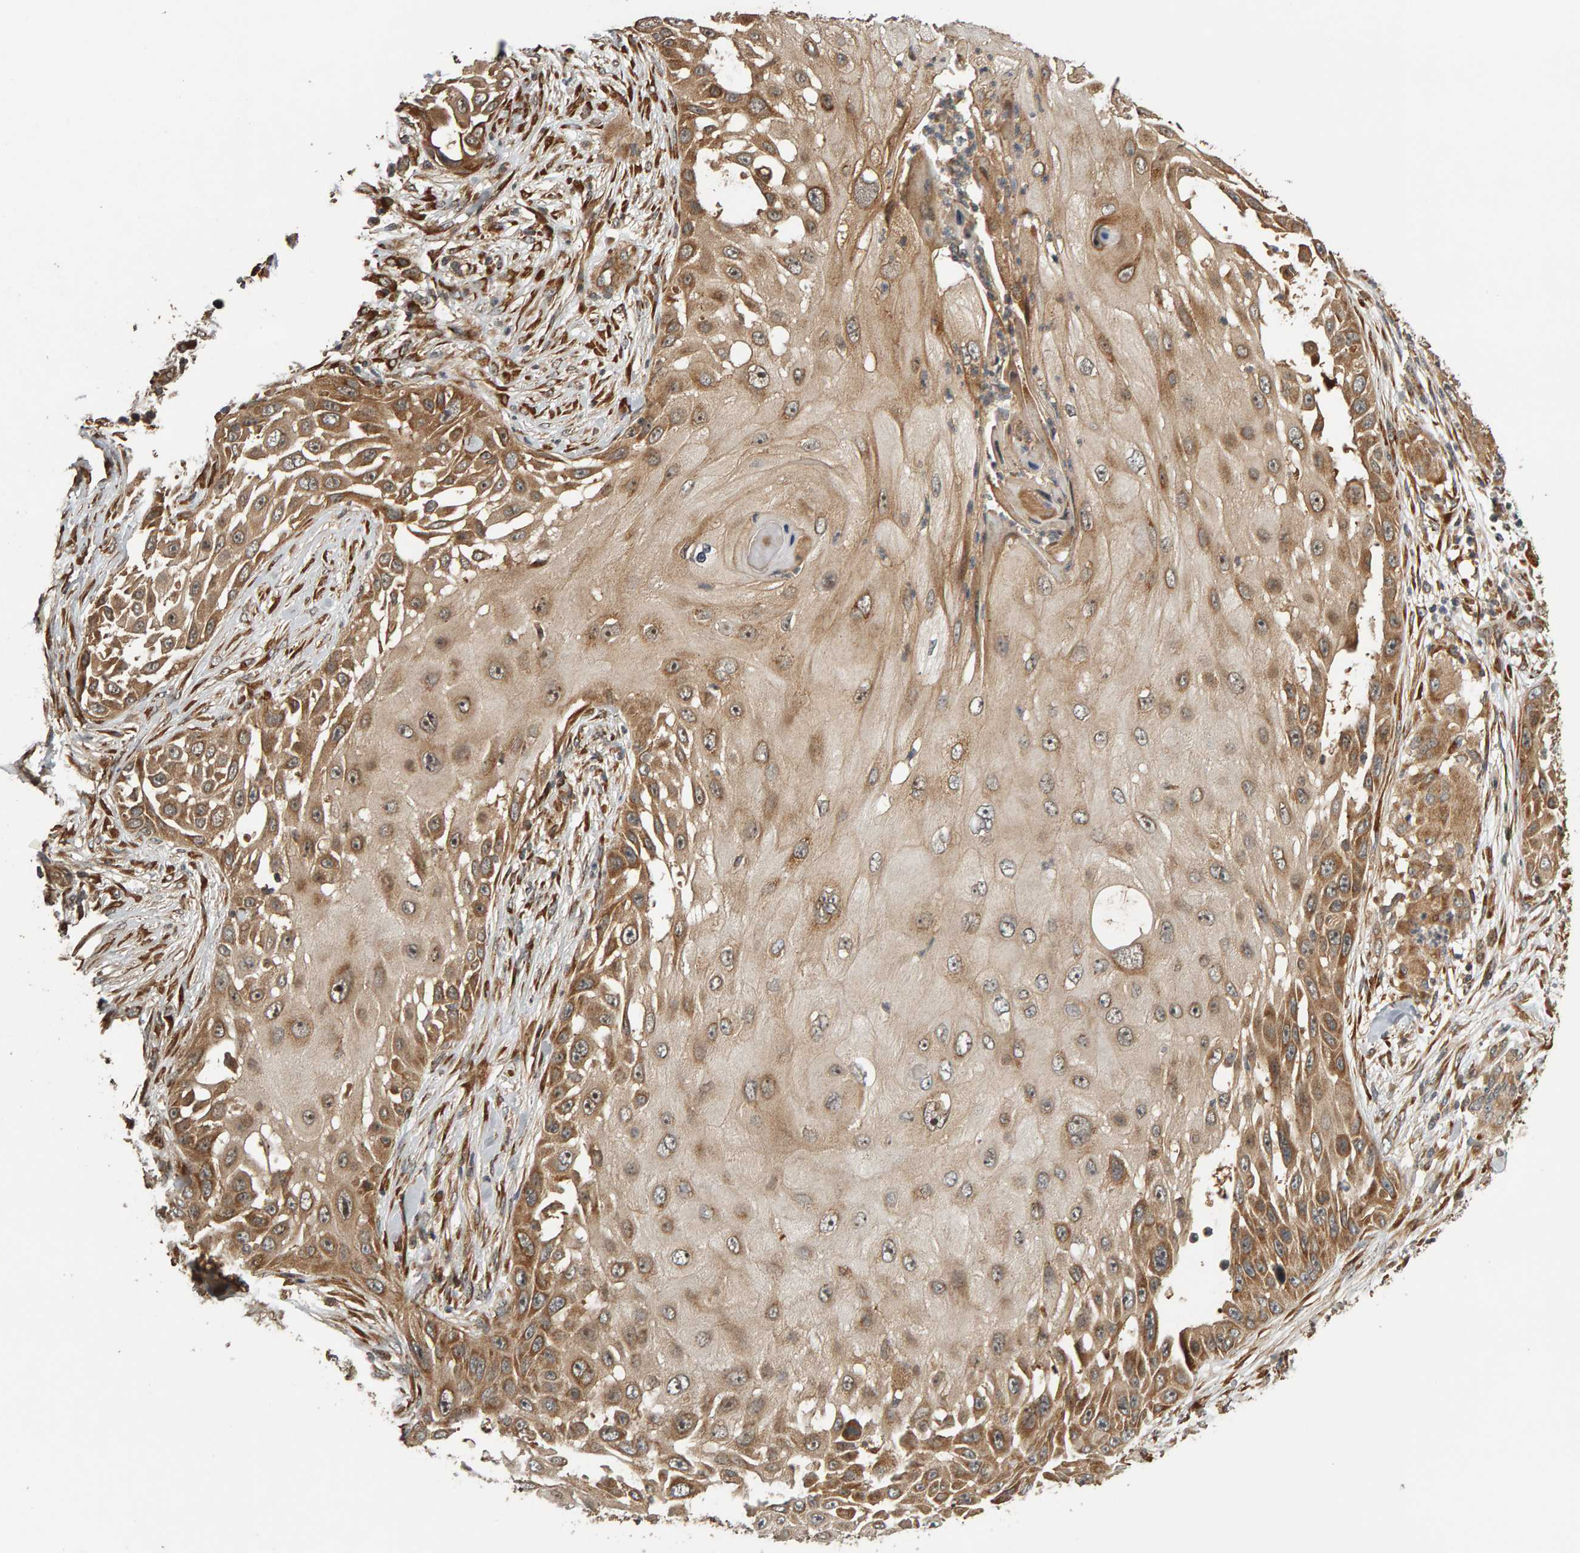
{"staining": {"intensity": "moderate", "quantity": ">75%", "location": "cytoplasmic/membranous"}, "tissue": "skin cancer", "cell_type": "Tumor cells", "image_type": "cancer", "snomed": [{"axis": "morphology", "description": "Squamous cell carcinoma, NOS"}, {"axis": "topography", "description": "Skin"}], "caption": "A medium amount of moderate cytoplasmic/membranous expression is appreciated in approximately >75% of tumor cells in squamous cell carcinoma (skin) tissue.", "gene": "ZFAND1", "patient": {"sex": "female", "age": 44}}